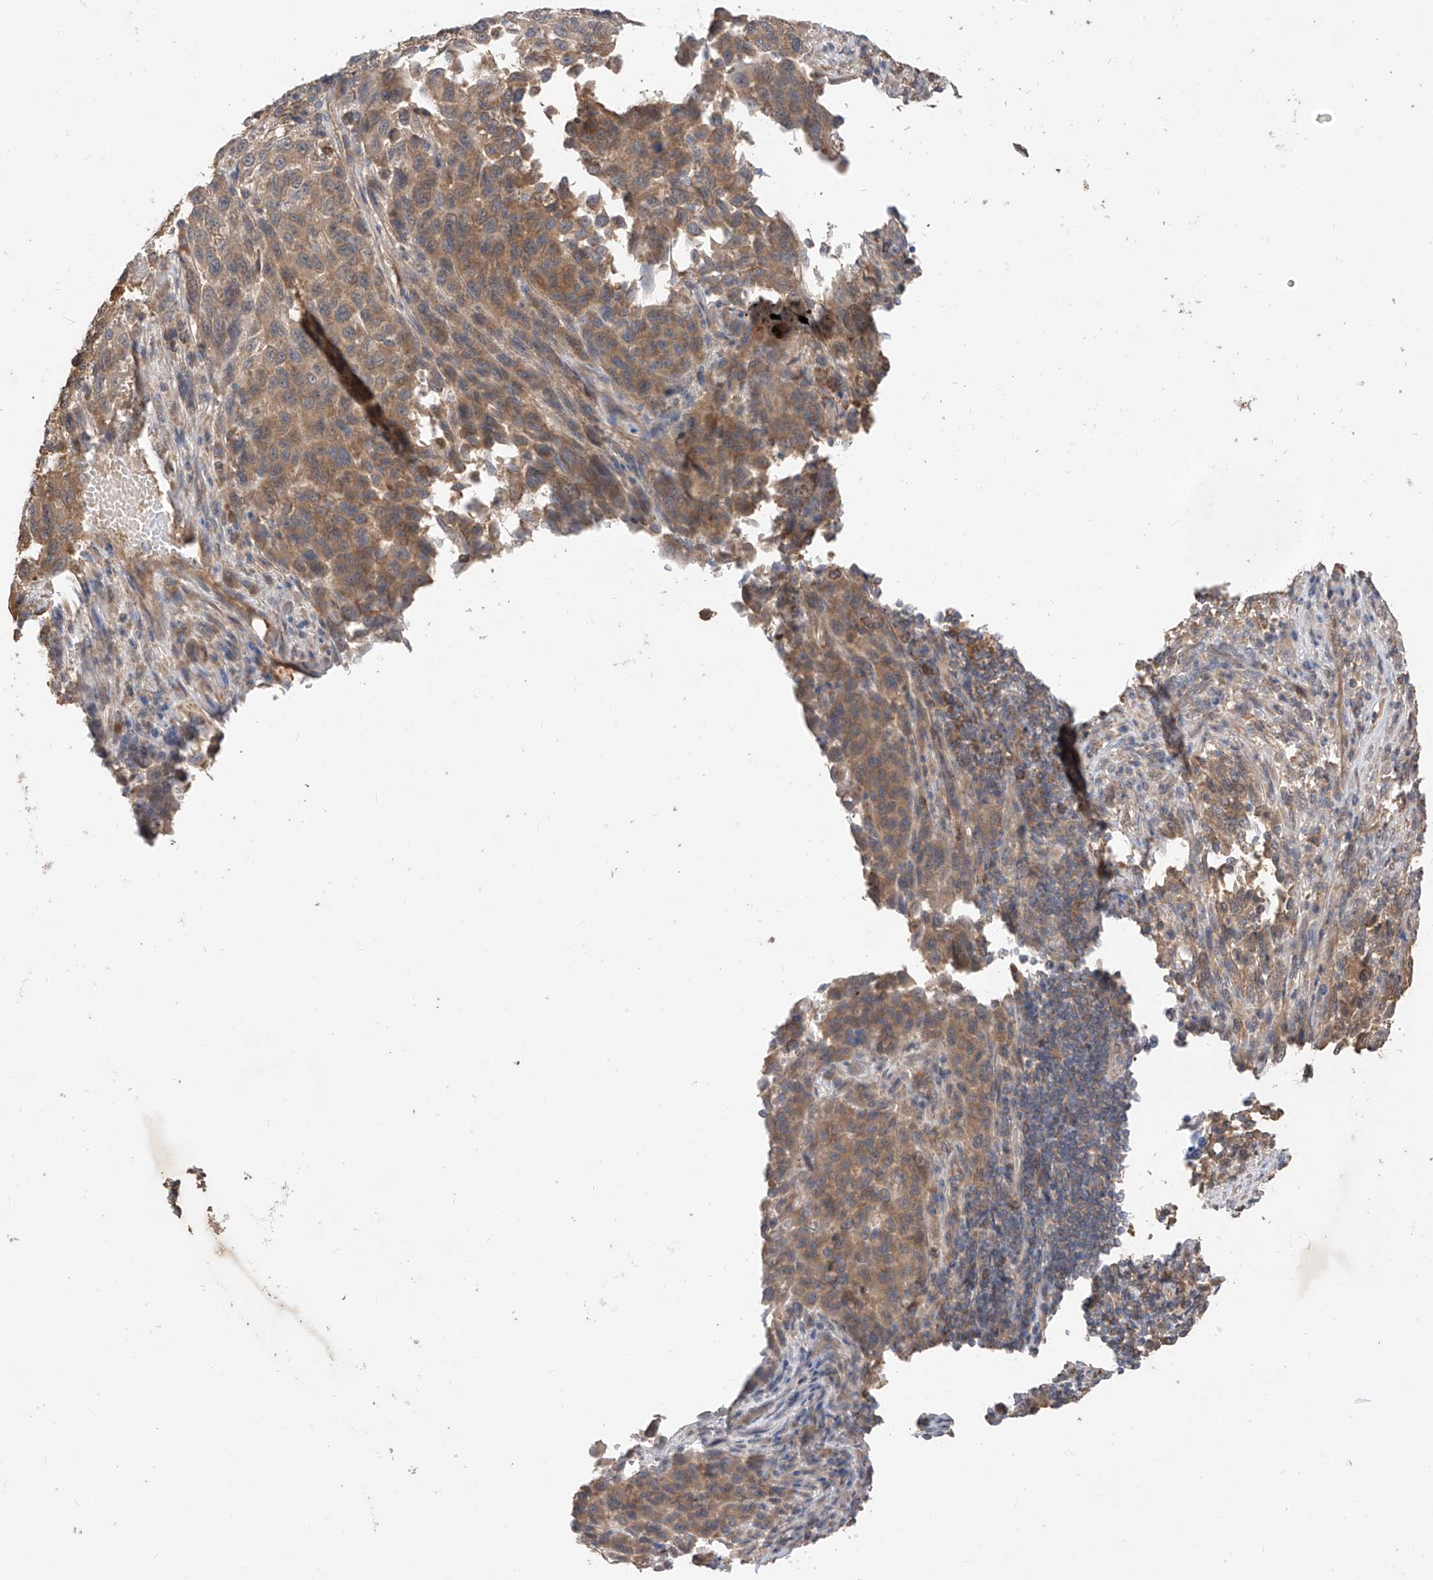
{"staining": {"intensity": "moderate", "quantity": ">75%", "location": "cytoplasmic/membranous"}, "tissue": "melanoma", "cell_type": "Tumor cells", "image_type": "cancer", "snomed": [{"axis": "morphology", "description": "Malignant melanoma, Metastatic site"}, {"axis": "topography", "description": "Lymph node"}], "caption": "A micrograph showing moderate cytoplasmic/membranous positivity in approximately >75% of tumor cells in malignant melanoma (metastatic site), as visualized by brown immunohistochemical staining.", "gene": "CACNA2D4", "patient": {"sex": "male", "age": 61}}